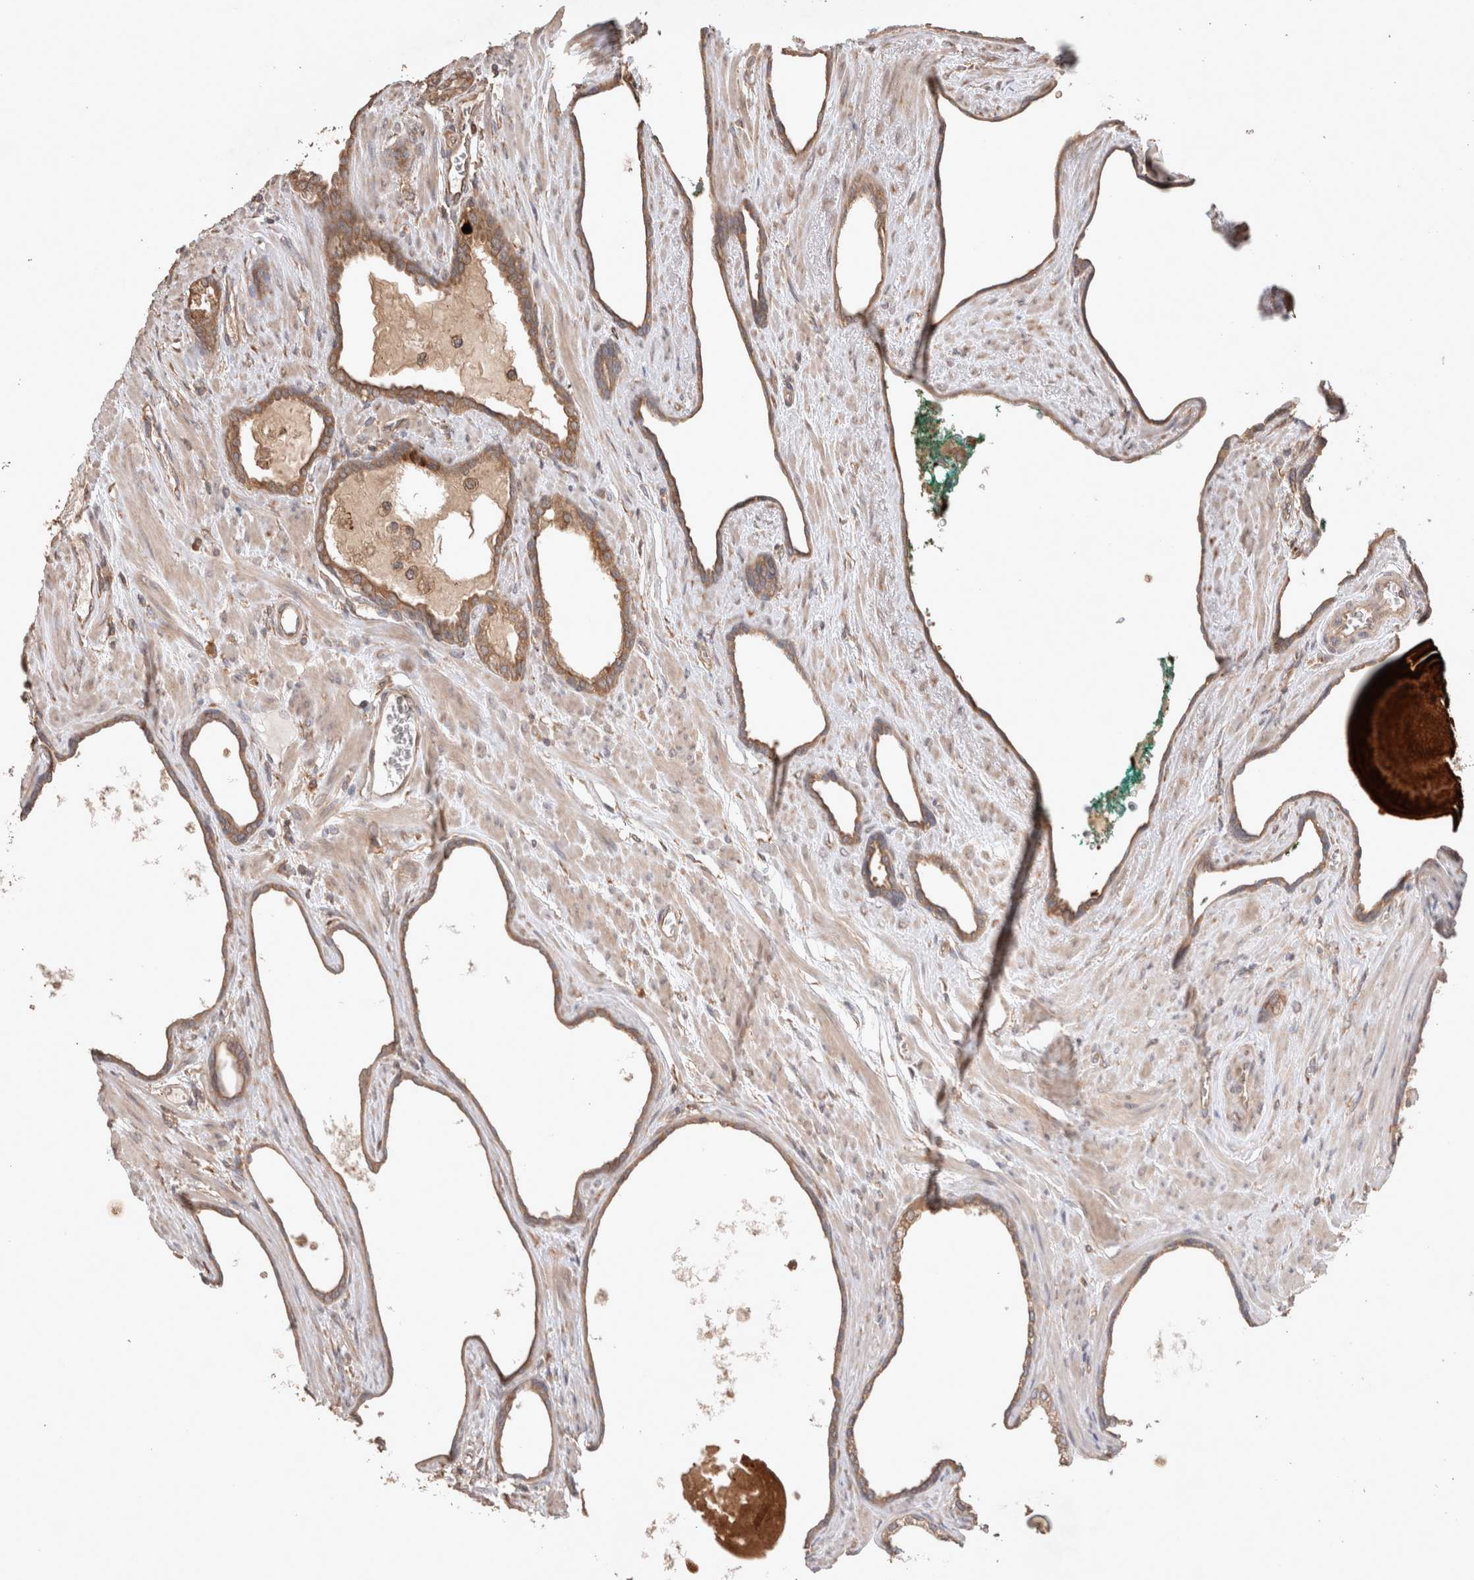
{"staining": {"intensity": "moderate", "quantity": ">75%", "location": "cytoplasmic/membranous"}, "tissue": "prostate cancer", "cell_type": "Tumor cells", "image_type": "cancer", "snomed": [{"axis": "morphology", "description": "Adenocarcinoma, Low grade"}, {"axis": "topography", "description": "Prostate"}], "caption": "A medium amount of moderate cytoplasmic/membranous expression is appreciated in about >75% of tumor cells in low-grade adenocarcinoma (prostate) tissue.", "gene": "HROB", "patient": {"sex": "male", "age": 70}}